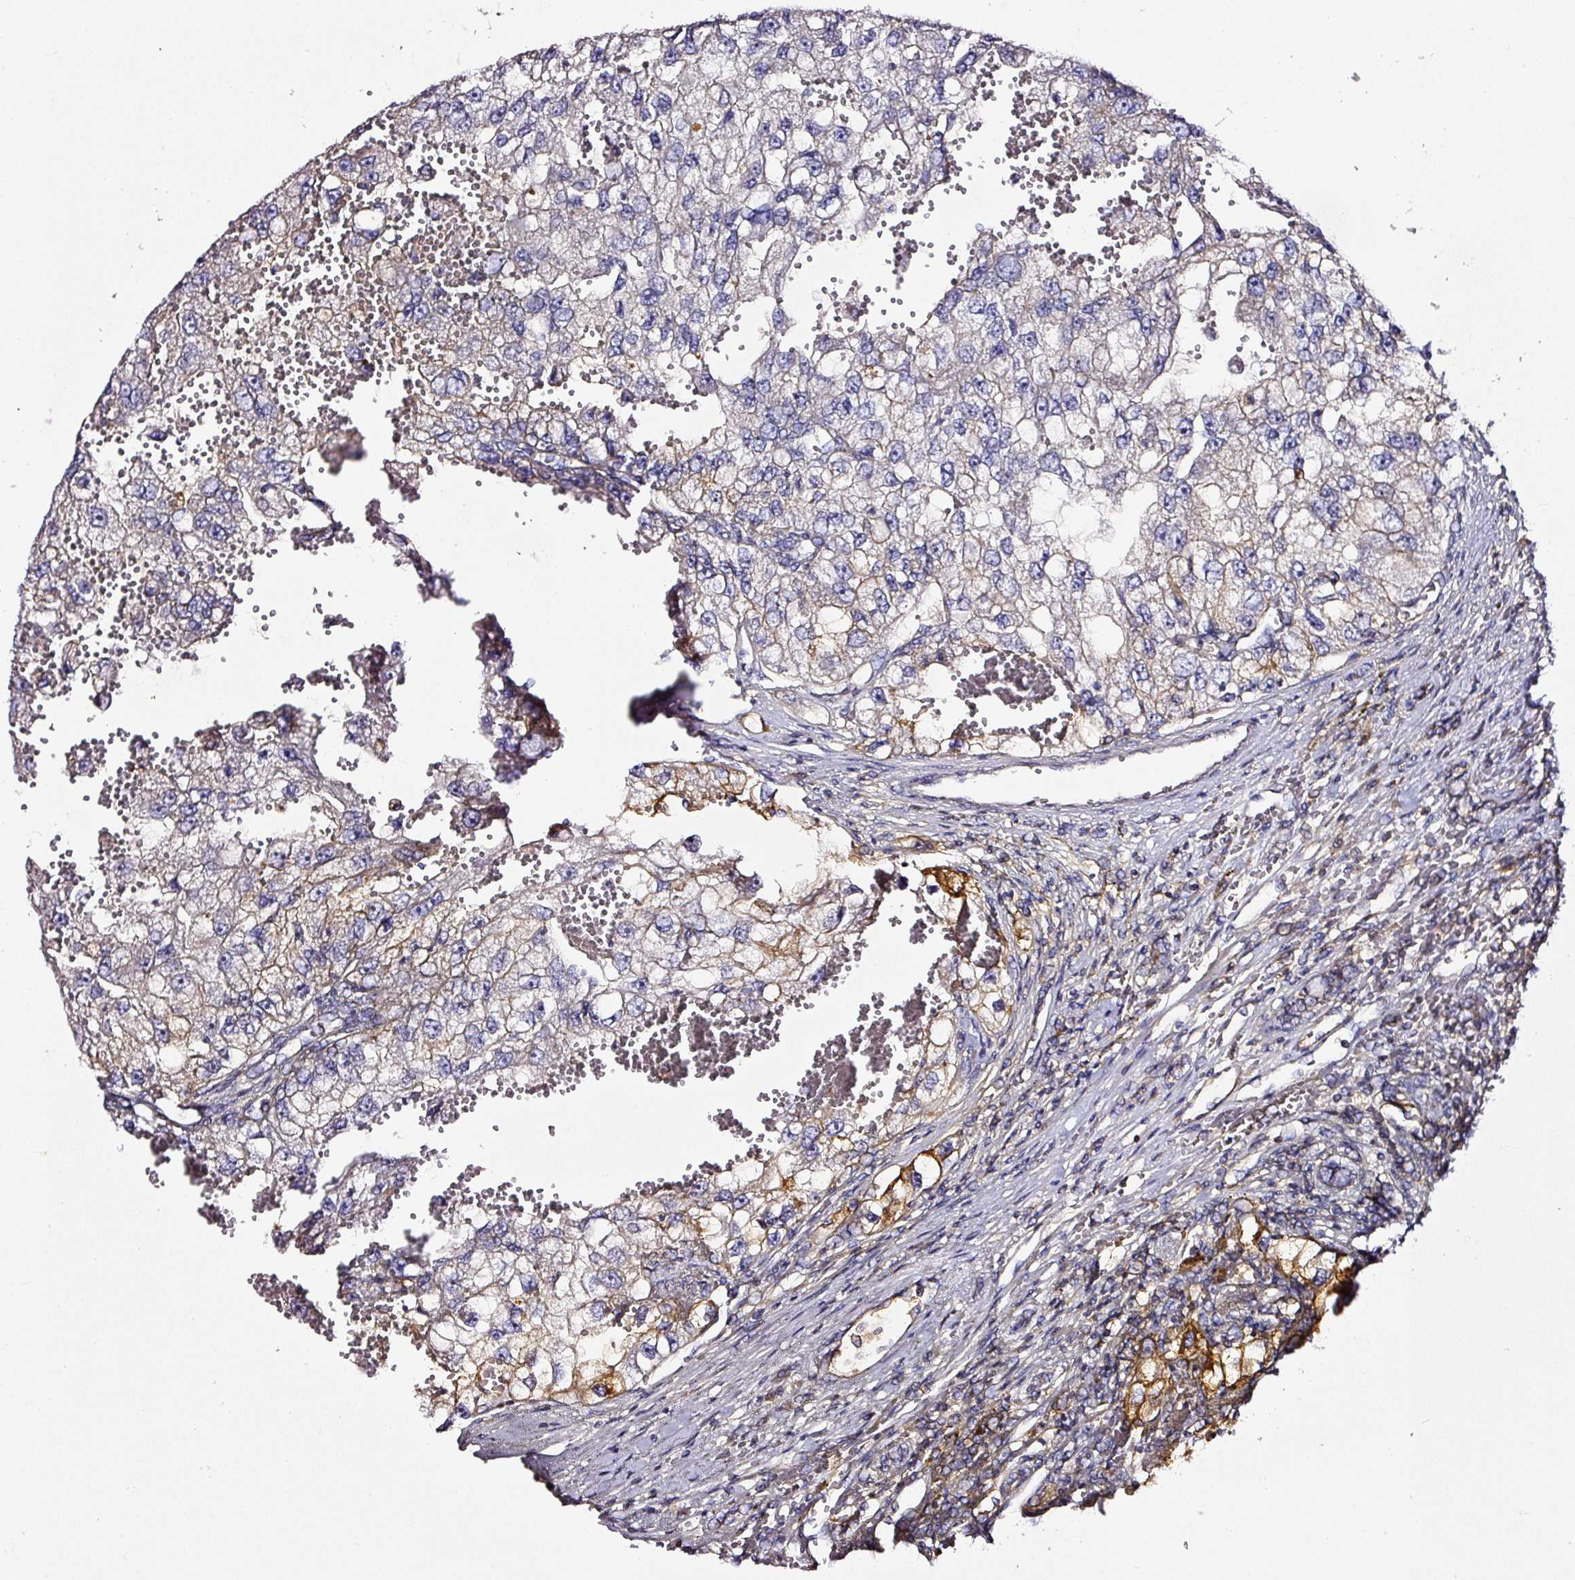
{"staining": {"intensity": "moderate", "quantity": "<25%", "location": "cytoplasmic/membranous"}, "tissue": "renal cancer", "cell_type": "Tumor cells", "image_type": "cancer", "snomed": [{"axis": "morphology", "description": "Adenocarcinoma, NOS"}, {"axis": "topography", "description": "Kidney"}], "caption": "A brown stain labels moderate cytoplasmic/membranous expression of a protein in human renal cancer (adenocarcinoma) tumor cells.", "gene": "CD47", "patient": {"sex": "male", "age": 63}}